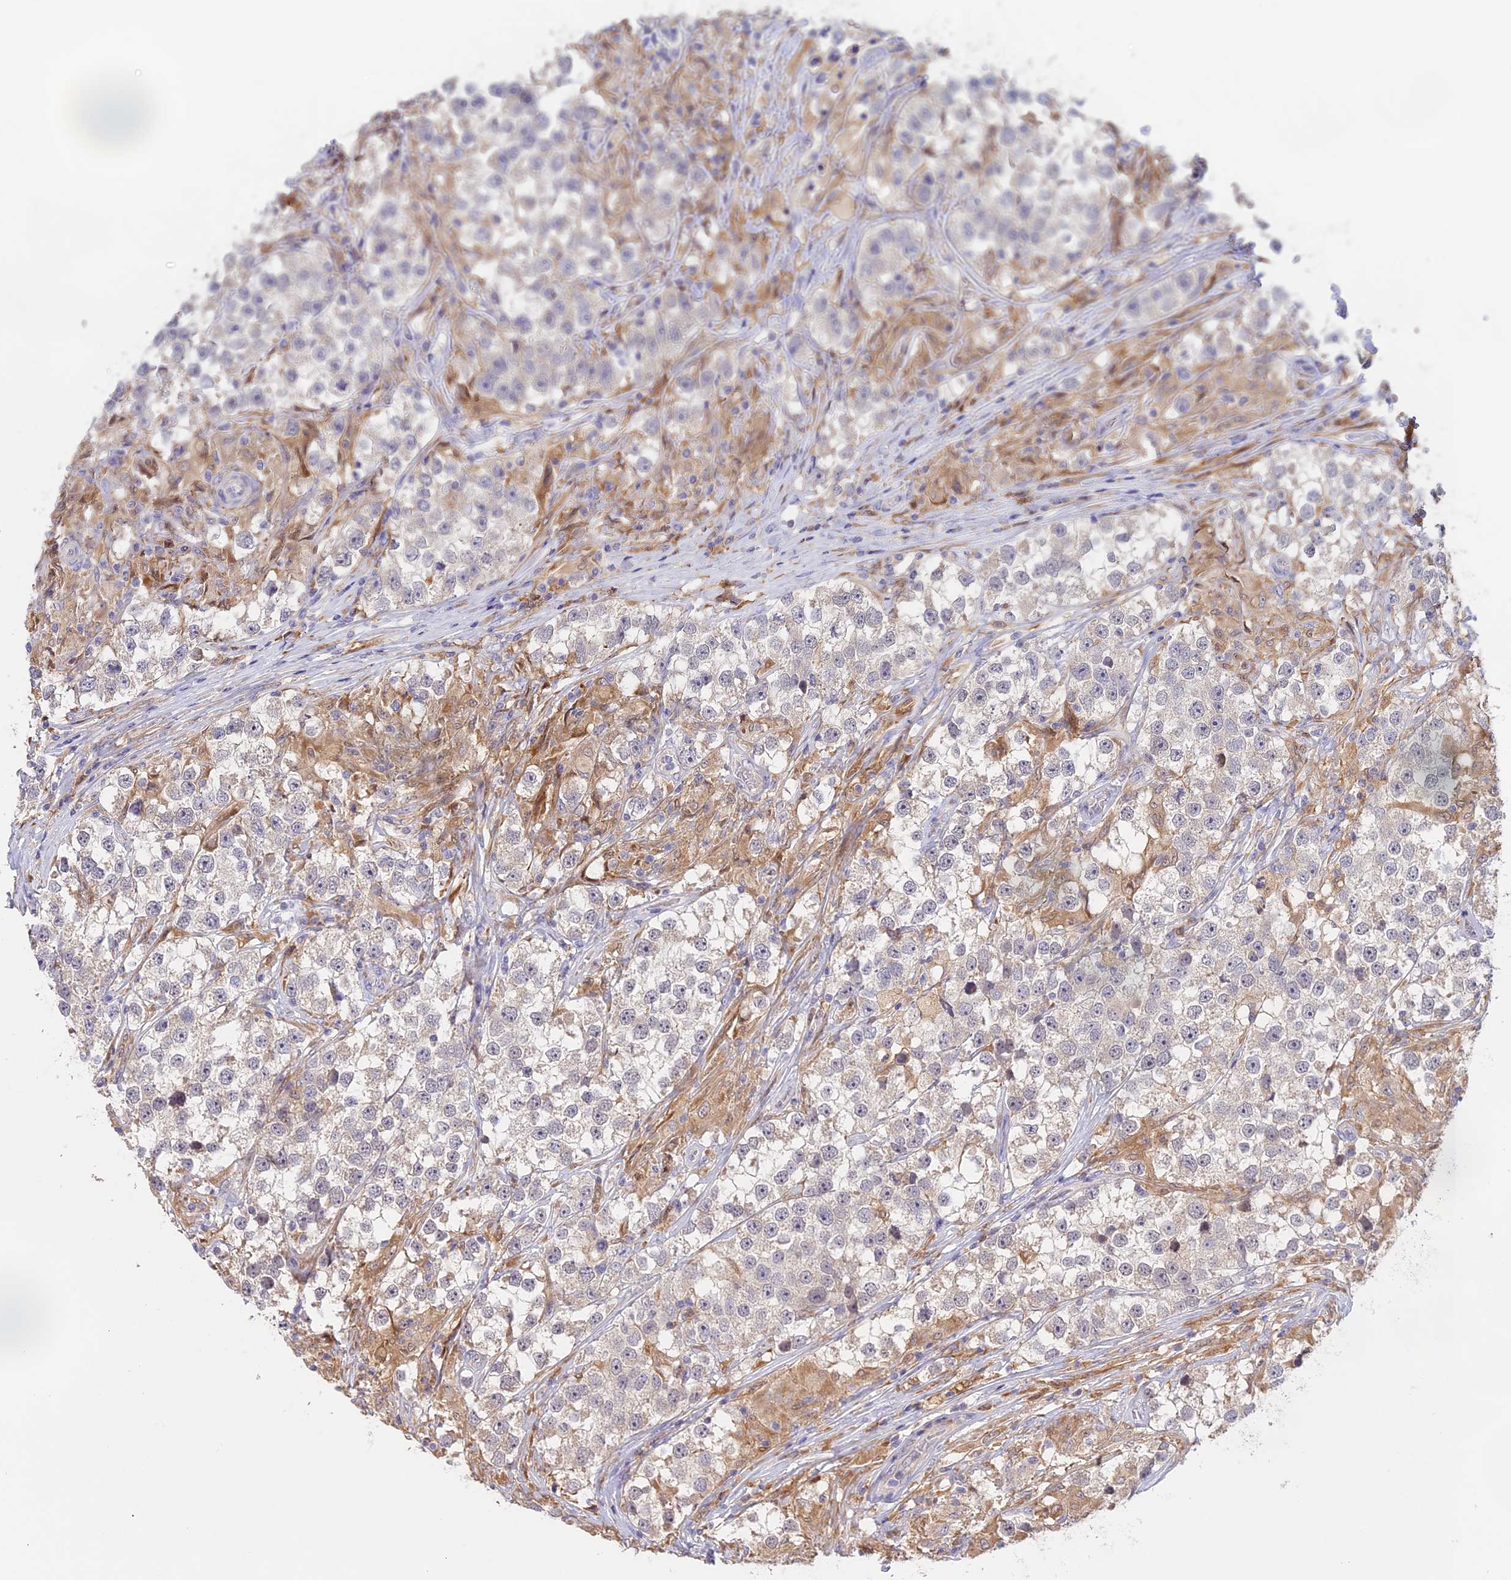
{"staining": {"intensity": "negative", "quantity": "none", "location": "none"}, "tissue": "testis cancer", "cell_type": "Tumor cells", "image_type": "cancer", "snomed": [{"axis": "morphology", "description": "Seminoma, NOS"}, {"axis": "topography", "description": "Testis"}], "caption": "The IHC histopathology image has no significant positivity in tumor cells of testis seminoma tissue.", "gene": "NCF4", "patient": {"sex": "male", "age": 46}}